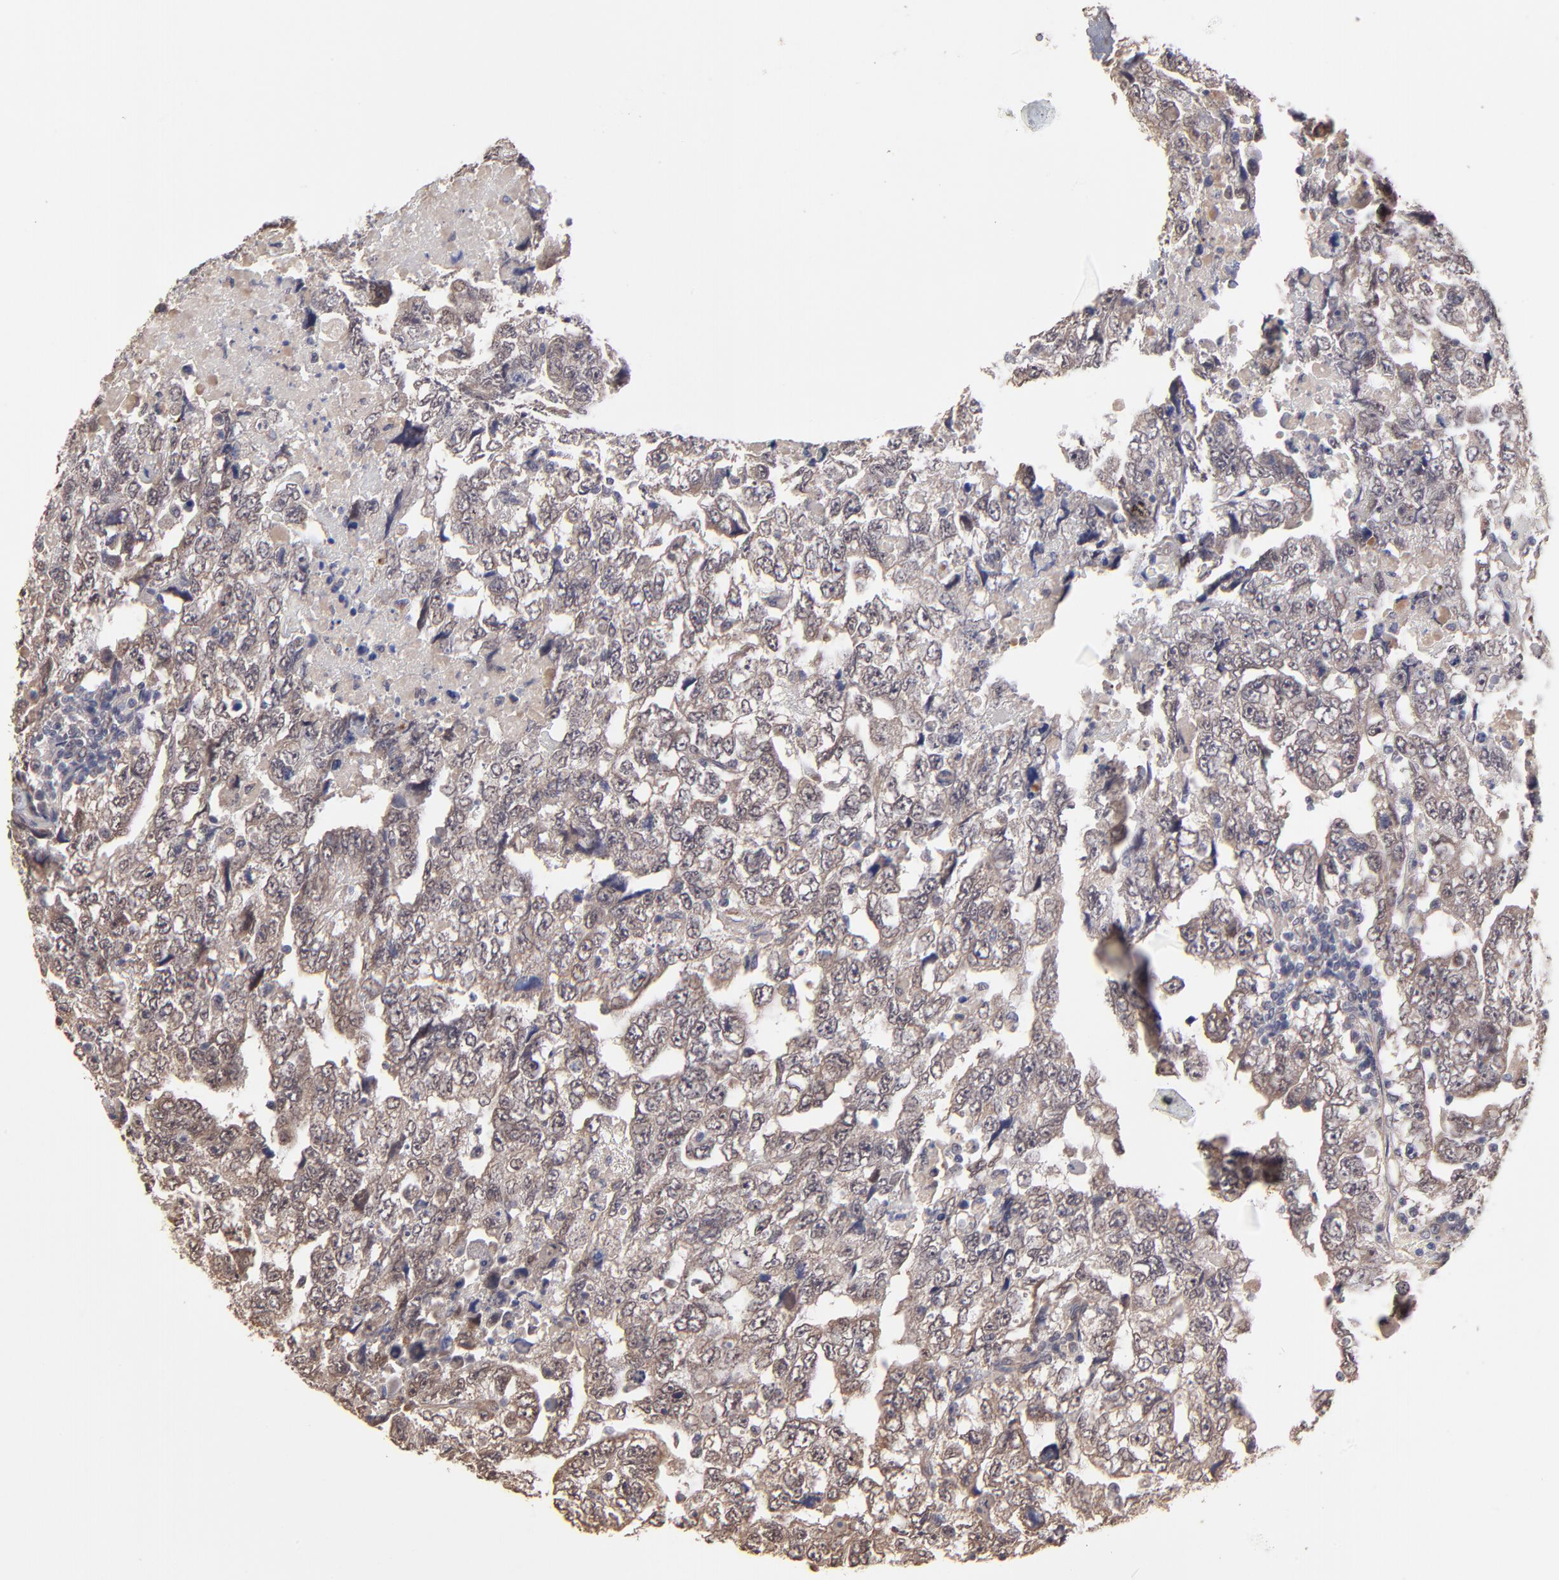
{"staining": {"intensity": "weak", "quantity": ">75%", "location": "cytoplasmic/membranous"}, "tissue": "testis cancer", "cell_type": "Tumor cells", "image_type": "cancer", "snomed": [{"axis": "morphology", "description": "Carcinoma, Embryonal, NOS"}, {"axis": "topography", "description": "Testis"}], "caption": "Human embryonal carcinoma (testis) stained with a brown dye displays weak cytoplasmic/membranous positive positivity in approximately >75% of tumor cells.", "gene": "CHL1", "patient": {"sex": "male", "age": 36}}